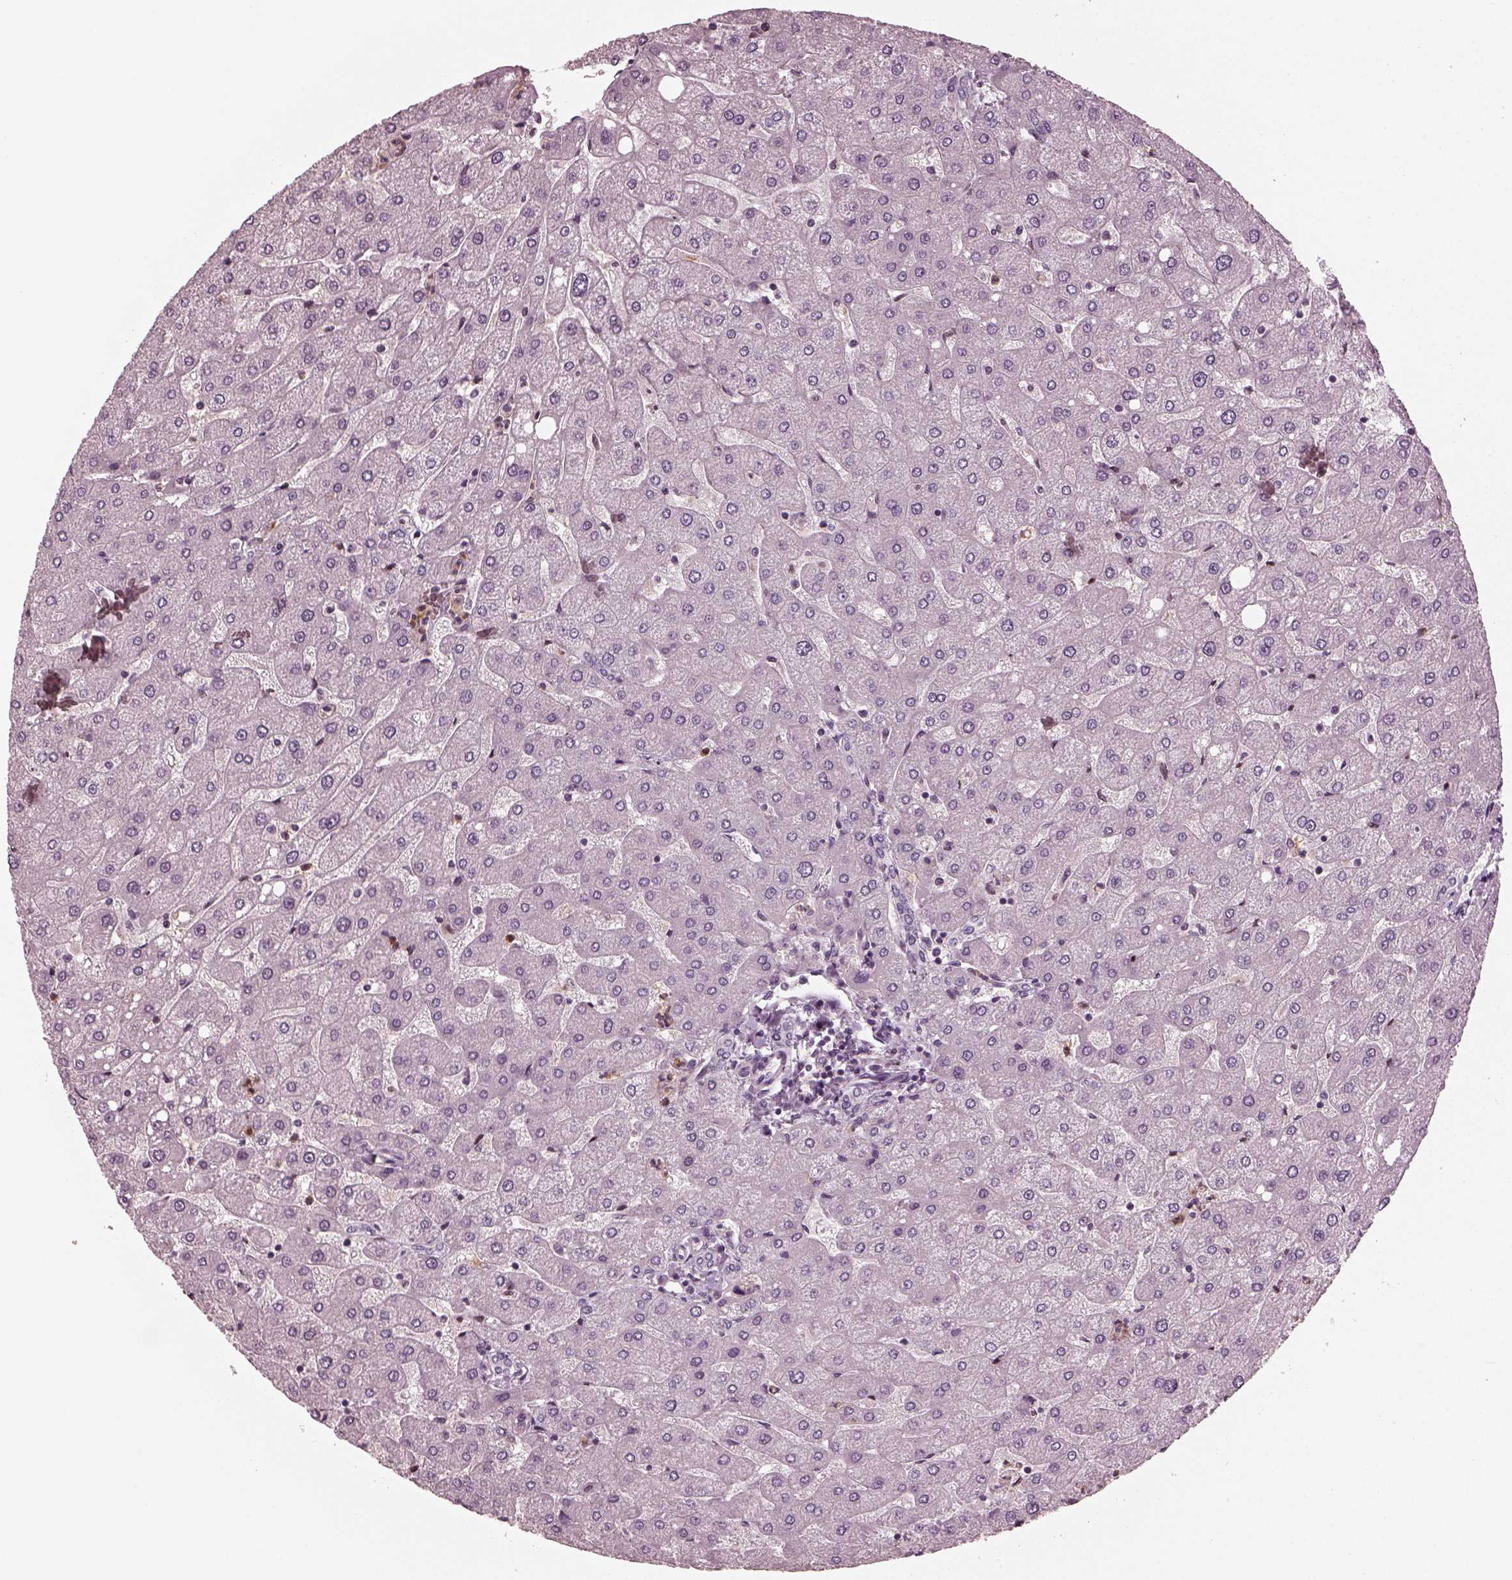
{"staining": {"intensity": "negative", "quantity": "none", "location": "none"}, "tissue": "liver", "cell_type": "Cholangiocytes", "image_type": "normal", "snomed": [{"axis": "morphology", "description": "Normal tissue, NOS"}, {"axis": "topography", "description": "Liver"}], "caption": "Immunohistochemistry (IHC) histopathology image of benign human liver stained for a protein (brown), which demonstrates no staining in cholangiocytes.", "gene": "CHIT1", "patient": {"sex": "male", "age": 67}}